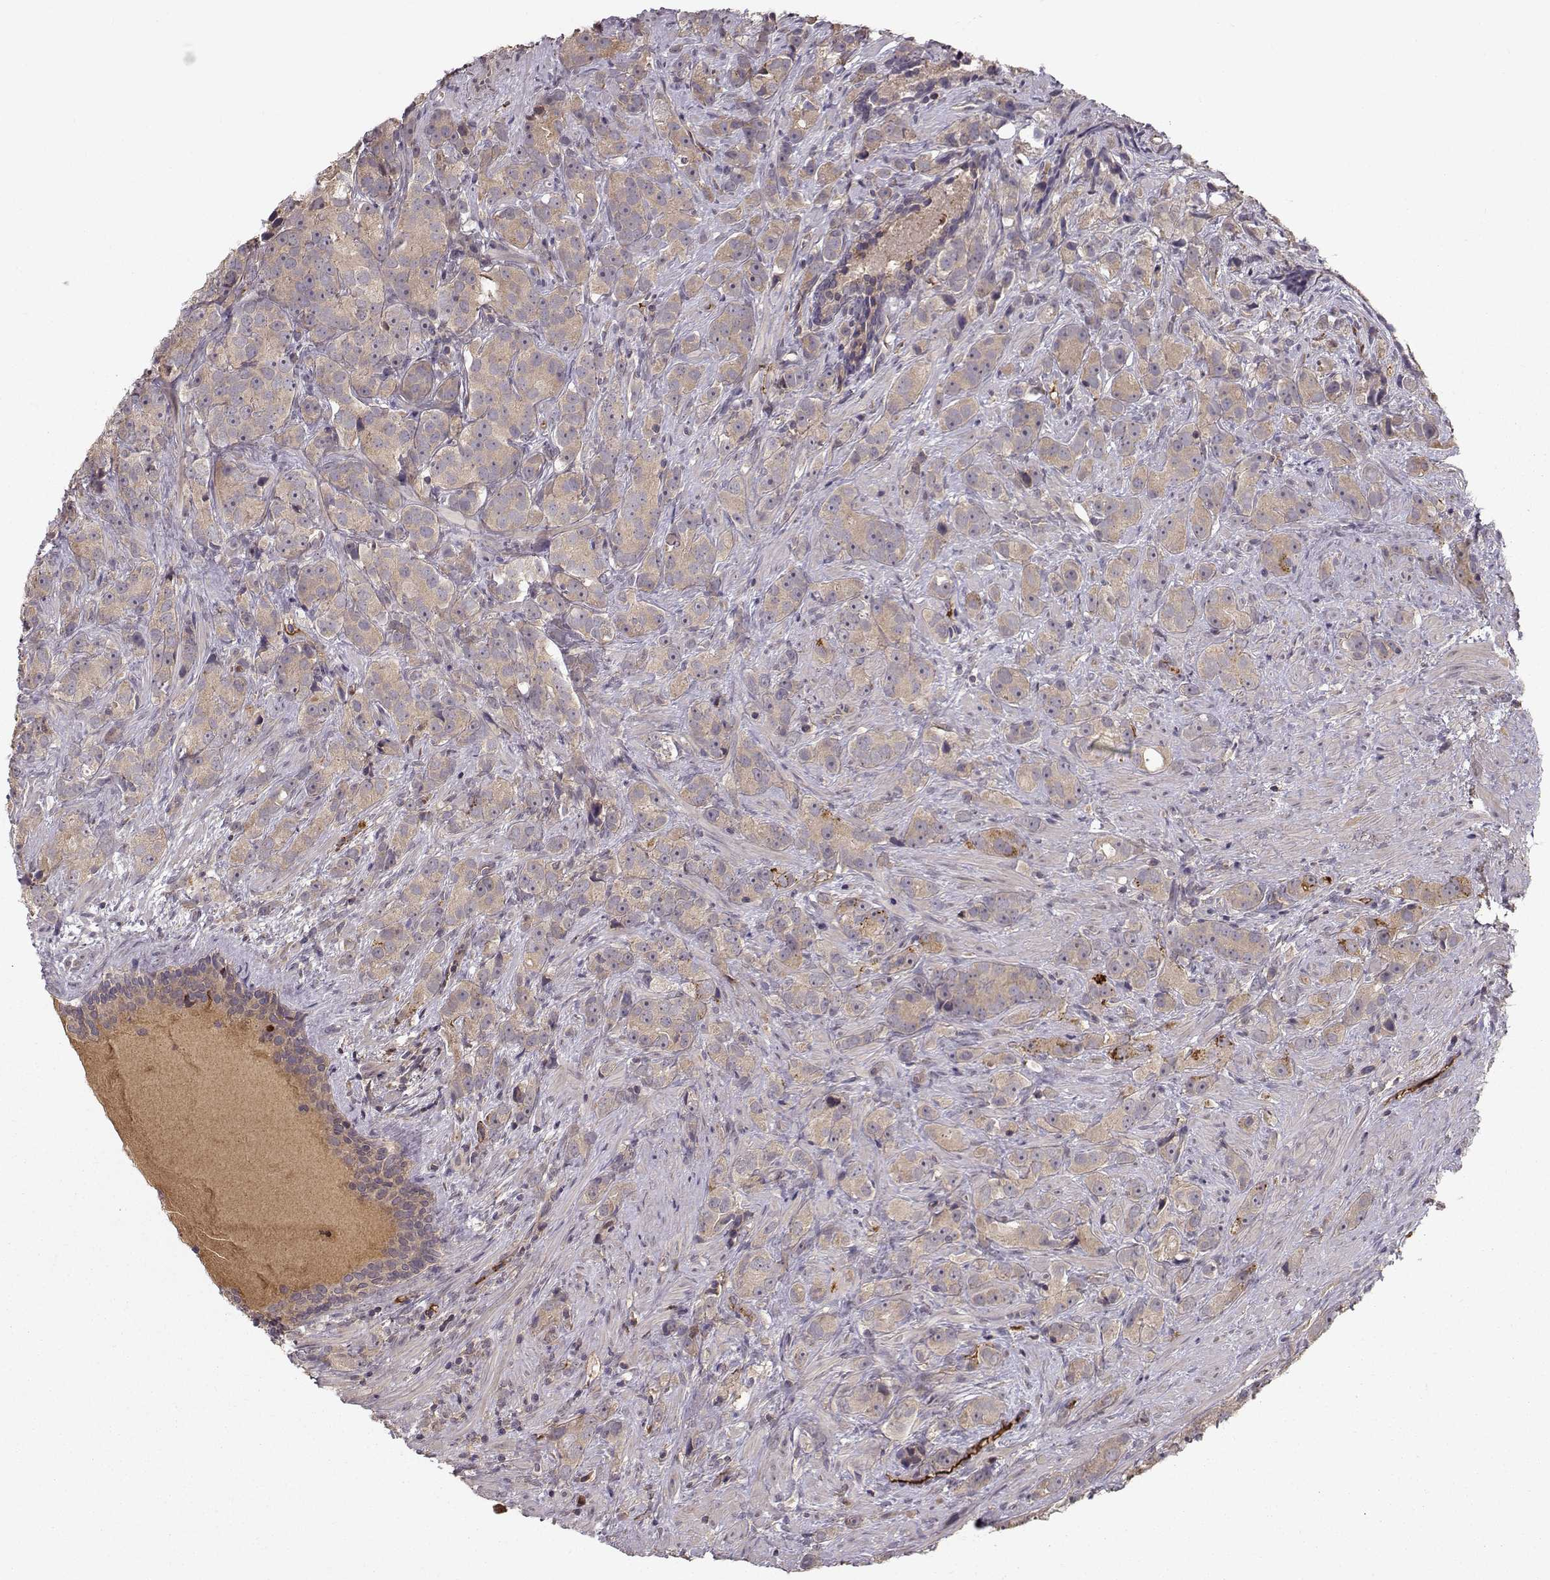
{"staining": {"intensity": "weak", "quantity": "25%-75%", "location": "cytoplasmic/membranous"}, "tissue": "prostate cancer", "cell_type": "Tumor cells", "image_type": "cancer", "snomed": [{"axis": "morphology", "description": "Adenocarcinoma, High grade"}, {"axis": "topography", "description": "Prostate"}], "caption": "Immunohistochemistry staining of prostate cancer (high-grade adenocarcinoma), which demonstrates low levels of weak cytoplasmic/membranous expression in about 25%-75% of tumor cells indicating weak cytoplasmic/membranous protein expression. The staining was performed using DAB (brown) for protein detection and nuclei were counterstained in hematoxylin (blue).", "gene": "WNT6", "patient": {"sex": "male", "age": 90}}